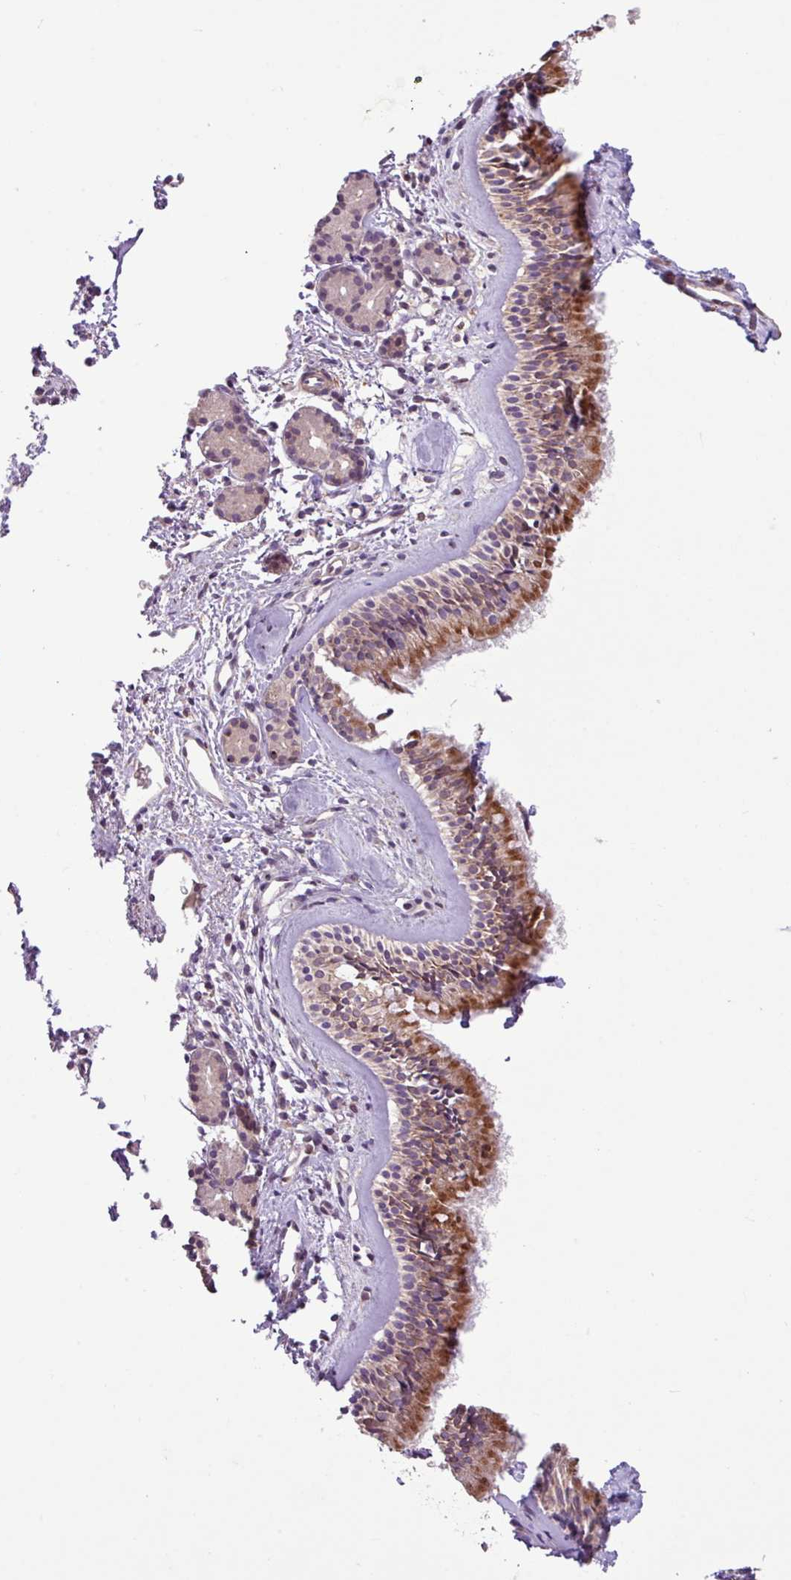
{"staining": {"intensity": "moderate", "quantity": "25%-75%", "location": "cytoplasmic/membranous"}, "tissue": "nasopharynx", "cell_type": "Respiratory epithelial cells", "image_type": "normal", "snomed": [{"axis": "morphology", "description": "Normal tissue, NOS"}, {"axis": "topography", "description": "Nasopharynx"}], "caption": "Respiratory epithelial cells reveal moderate cytoplasmic/membranous staining in approximately 25%-75% of cells in unremarkable nasopharynx. The protein of interest is shown in brown color, while the nuclei are stained blue.", "gene": "ARHGEF25", "patient": {"sex": "male", "age": 82}}